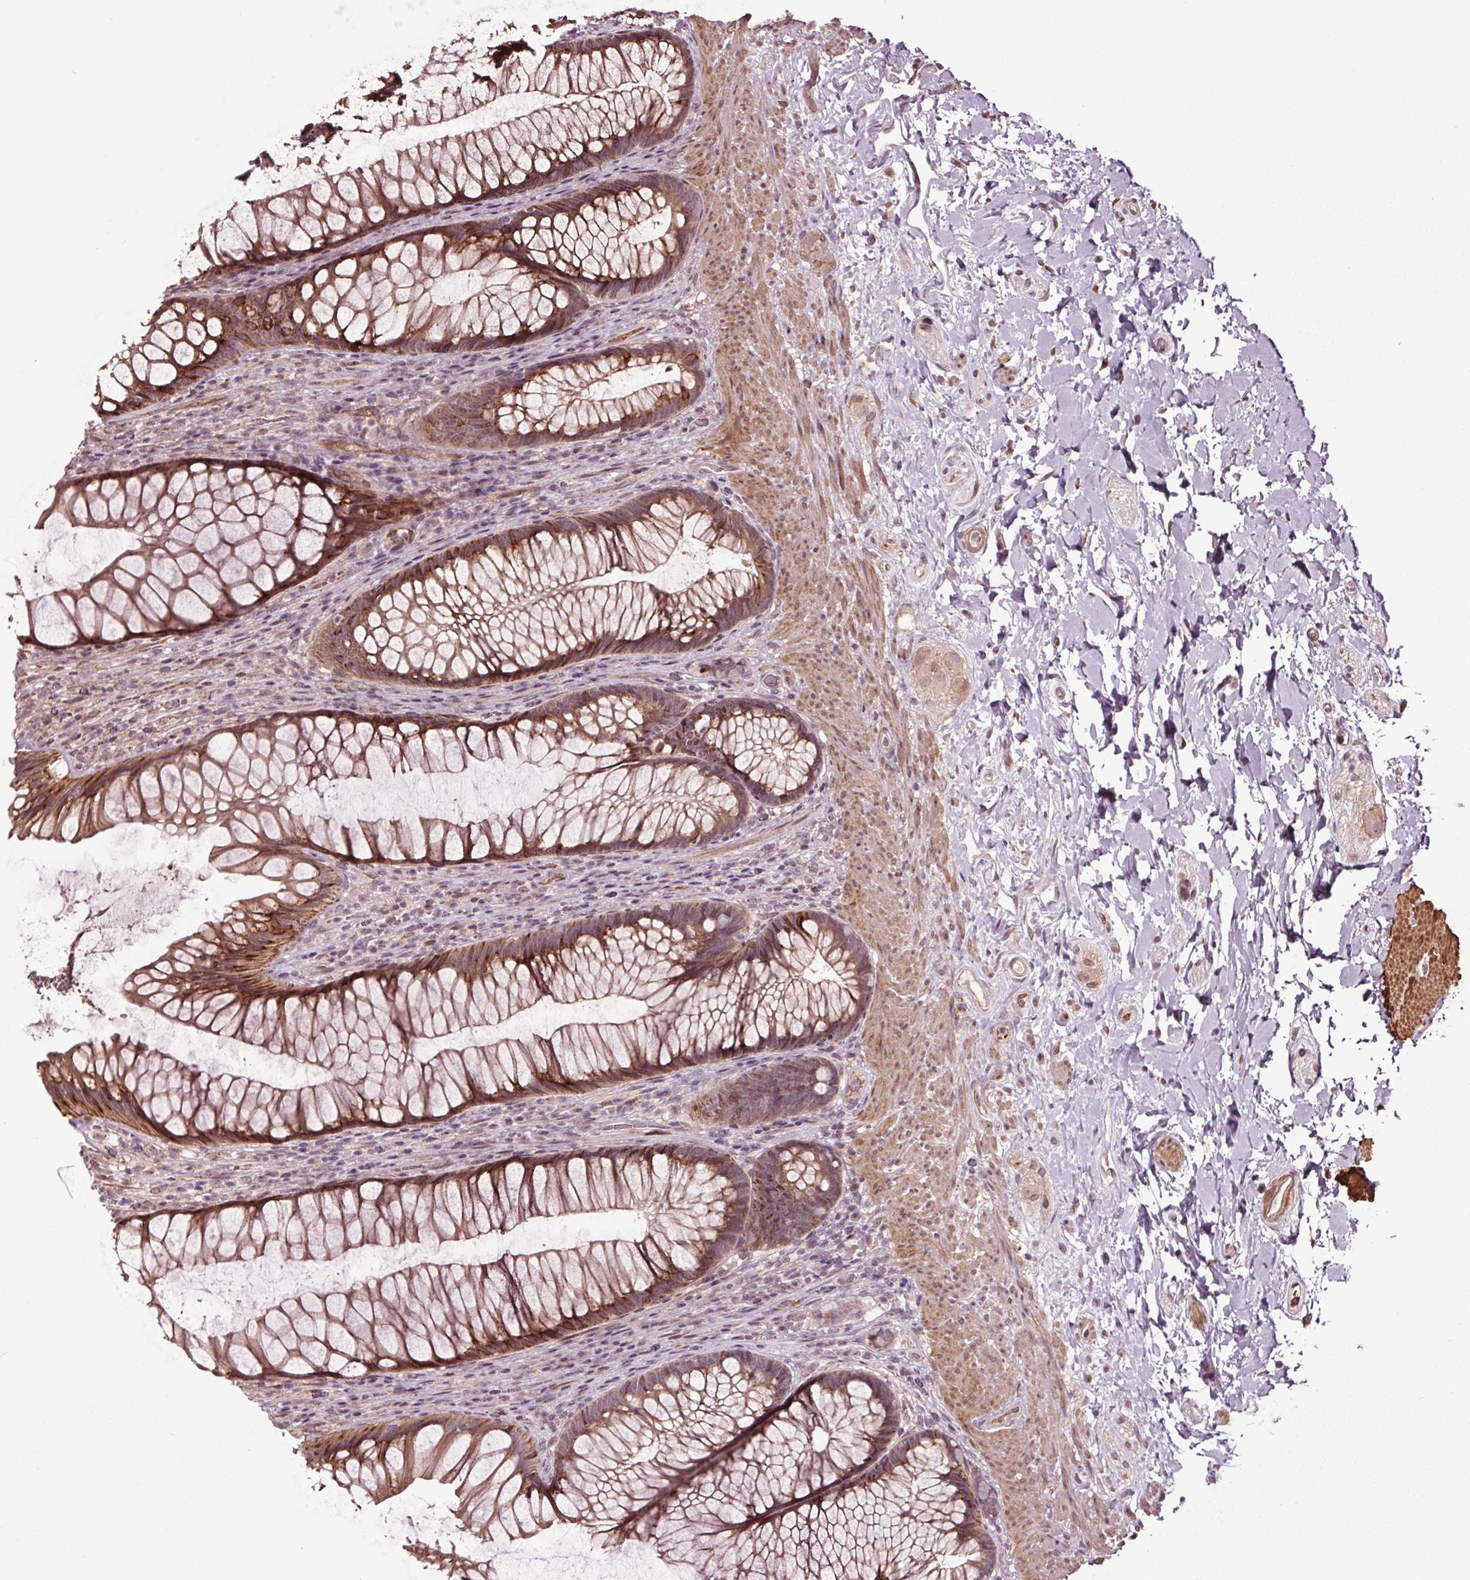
{"staining": {"intensity": "moderate", "quantity": ">75%", "location": "cytoplasmic/membranous"}, "tissue": "rectum", "cell_type": "Glandular cells", "image_type": "normal", "snomed": [{"axis": "morphology", "description": "Normal tissue, NOS"}, {"axis": "topography", "description": "Smooth muscle"}, {"axis": "topography", "description": "Rectum"}], "caption": "Glandular cells display medium levels of moderate cytoplasmic/membranous expression in approximately >75% of cells in normal rectum.", "gene": "HAUS5", "patient": {"sex": "male", "age": 53}}